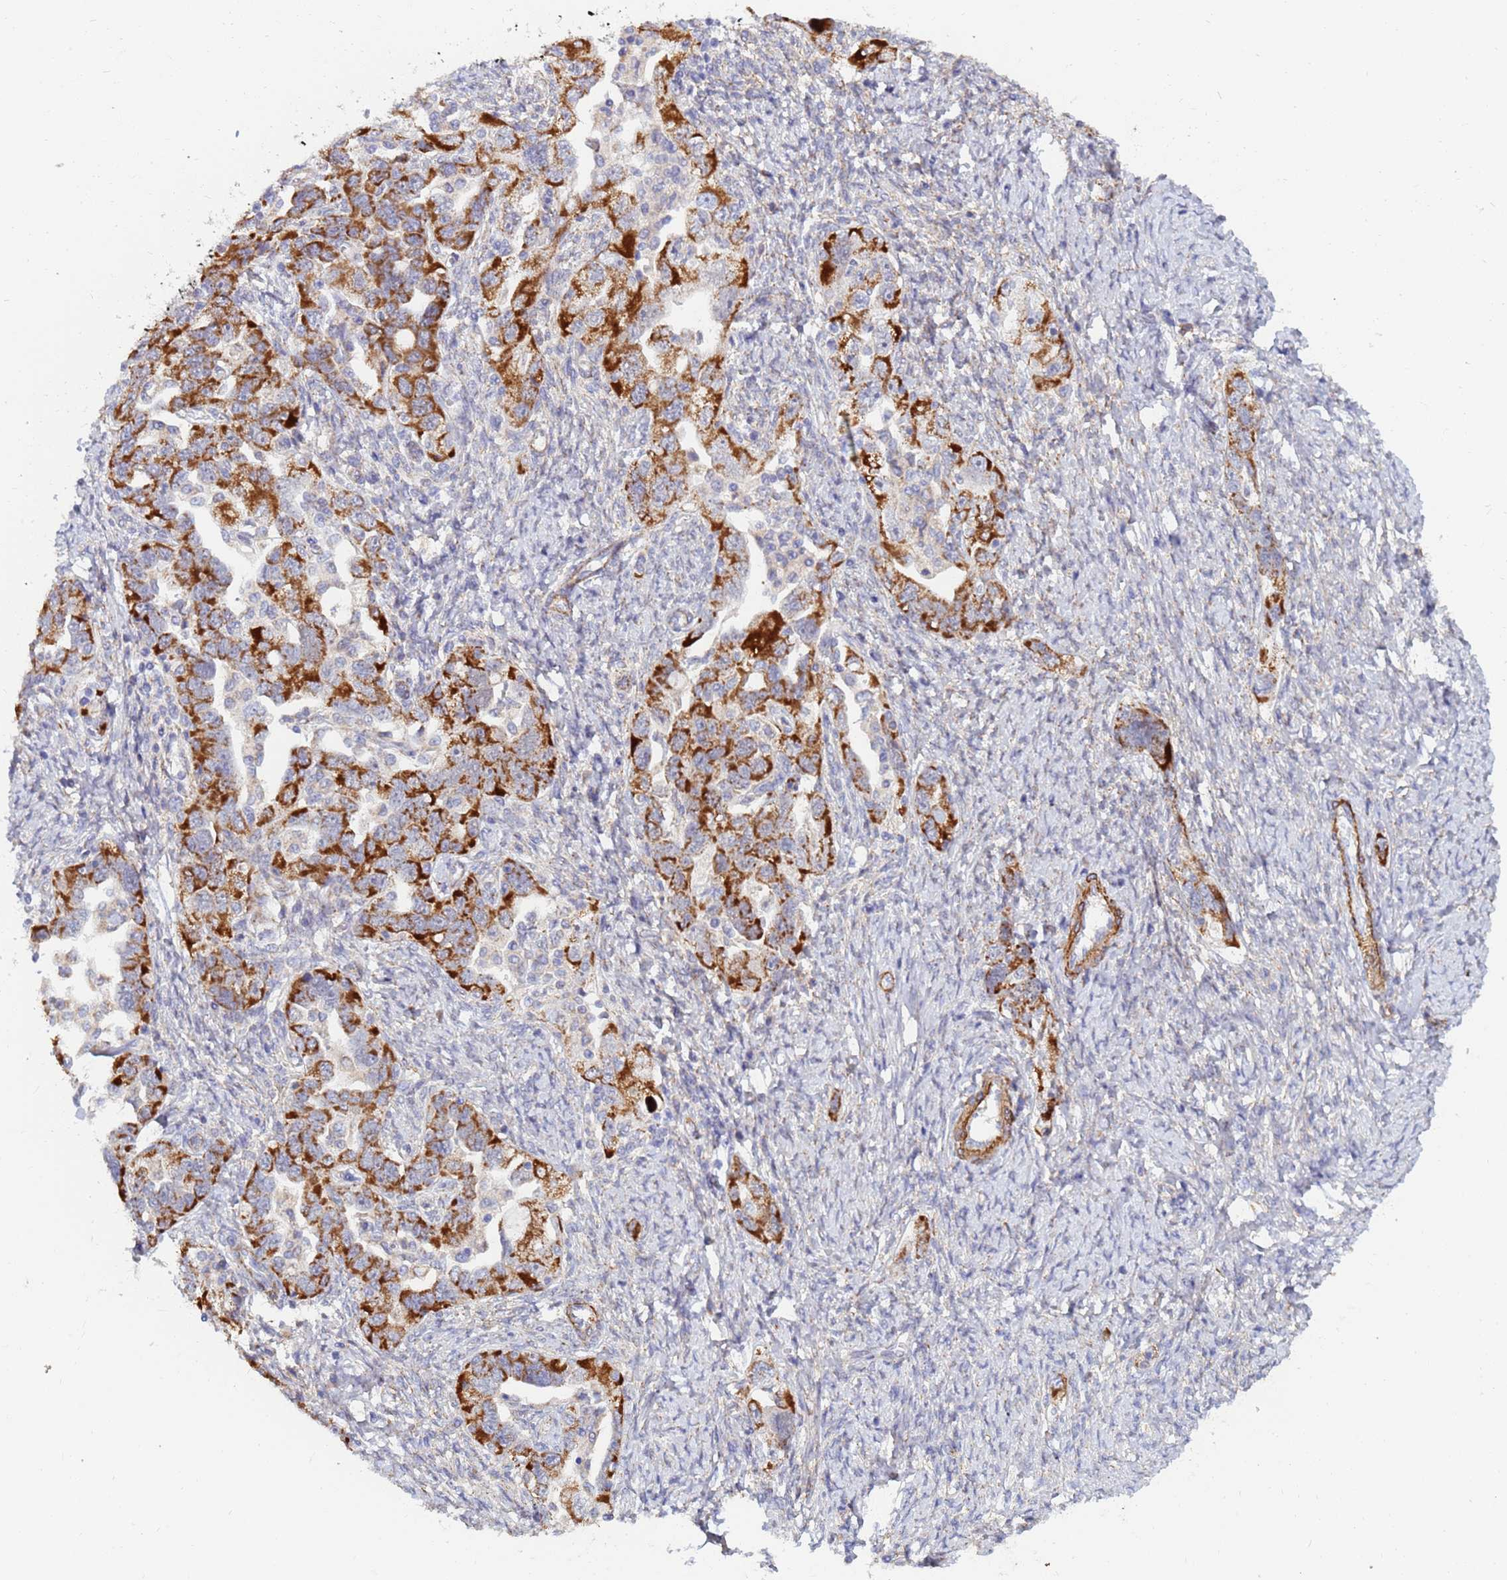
{"staining": {"intensity": "strong", "quantity": ">75%", "location": "cytoplasmic/membranous"}, "tissue": "ovarian cancer", "cell_type": "Tumor cells", "image_type": "cancer", "snomed": [{"axis": "morphology", "description": "Carcinoma, NOS"}, {"axis": "morphology", "description": "Cystadenocarcinoma, serous, NOS"}, {"axis": "topography", "description": "Ovary"}], "caption": "A photomicrograph of human serous cystadenocarcinoma (ovarian) stained for a protein exhibits strong cytoplasmic/membranous brown staining in tumor cells.", "gene": "SDR39U1", "patient": {"sex": "female", "age": 69}}